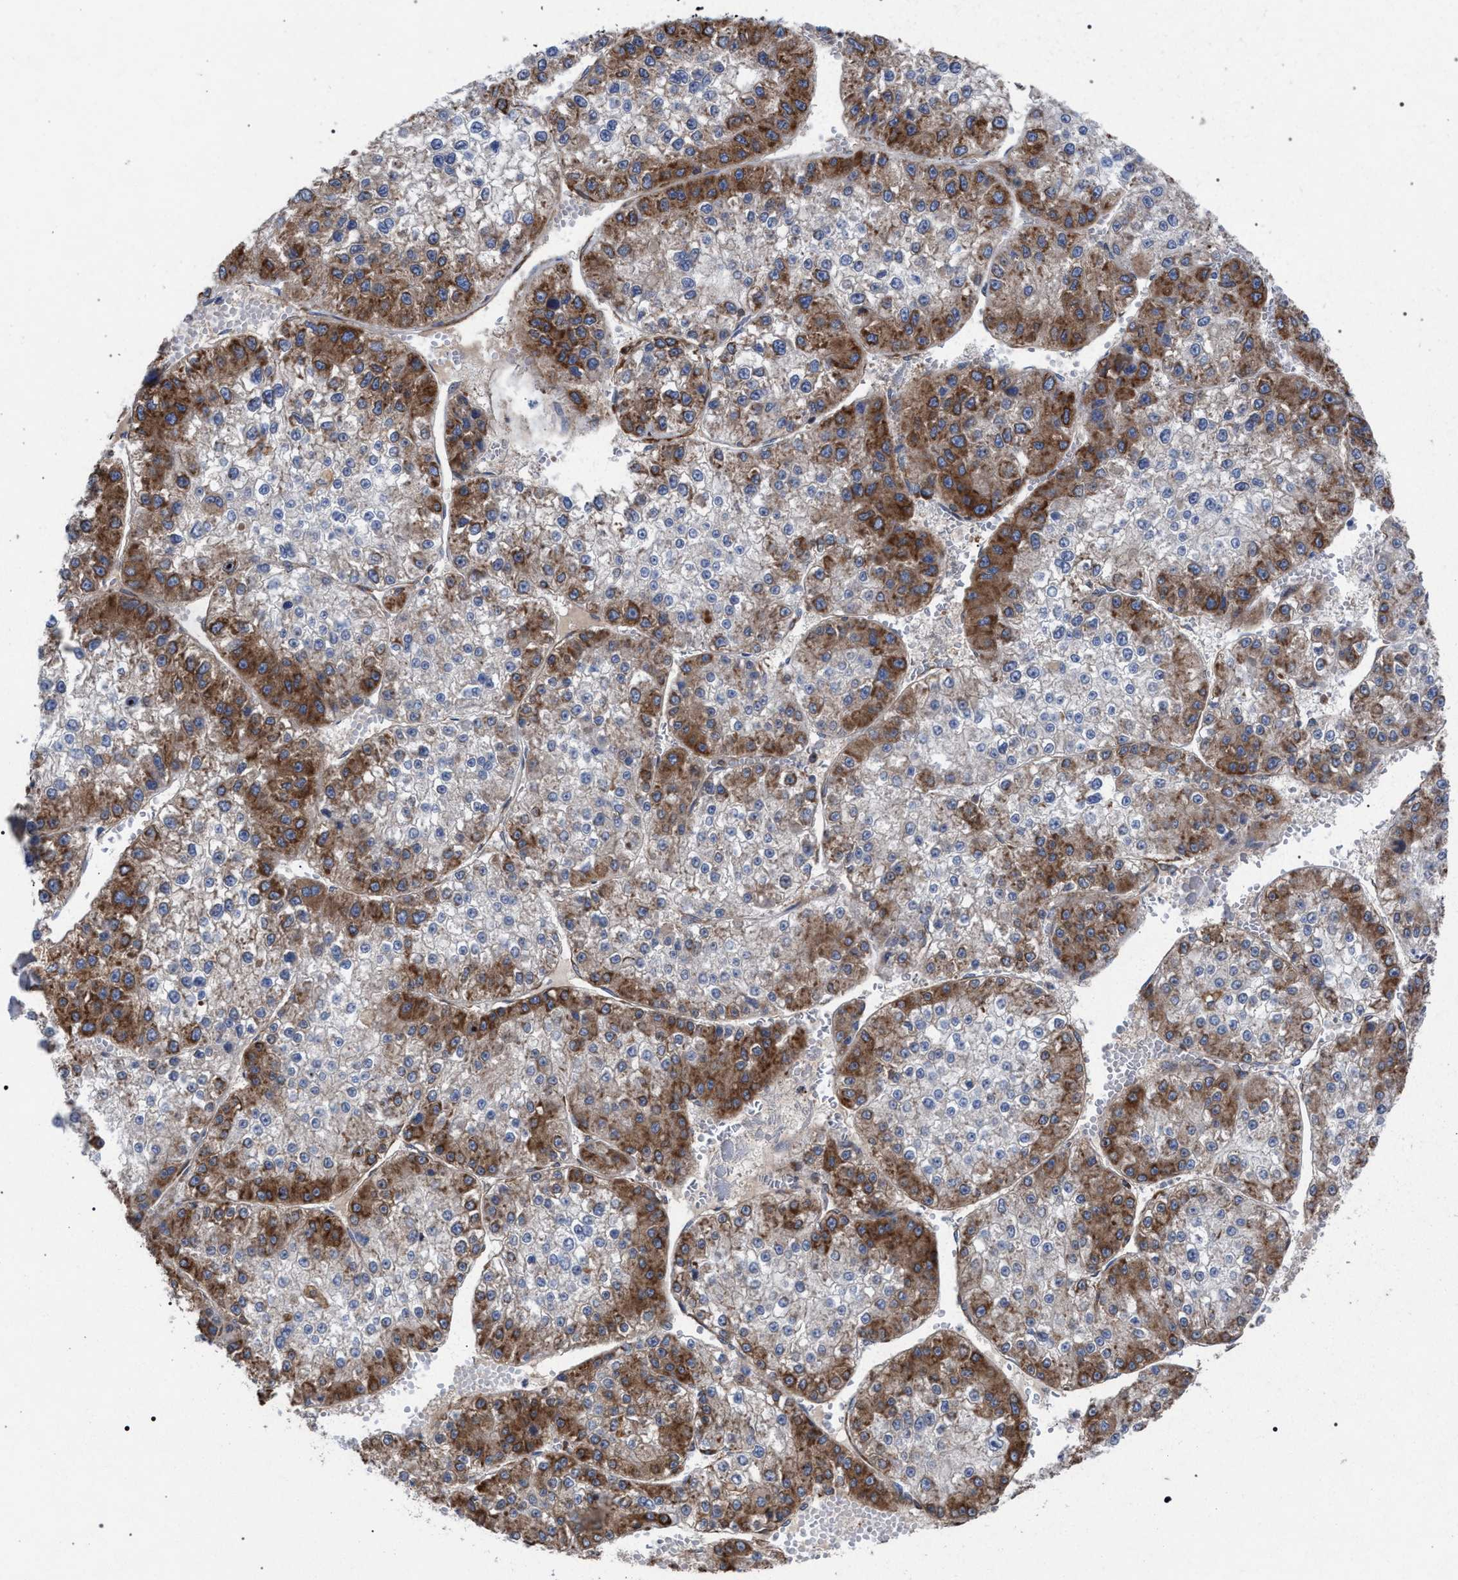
{"staining": {"intensity": "strong", "quantity": "25%-75%", "location": "cytoplasmic/membranous"}, "tissue": "liver cancer", "cell_type": "Tumor cells", "image_type": "cancer", "snomed": [{"axis": "morphology", "description": "Carcinoma, Hepatocellular, NOS"}, {"axis": "topography", "description": "Liver"}], "caption": "Immunohistochemical staining of hepatocellular carcinoma (liver) shows strong cytoplasmic/membranous protein positivity in about 25%-75% of tumor cells. The protein is shown in brown color, while the nuclei are stained blue.", "gene": "CDR2L", "patient": {"sex": "female", "age": 73}}